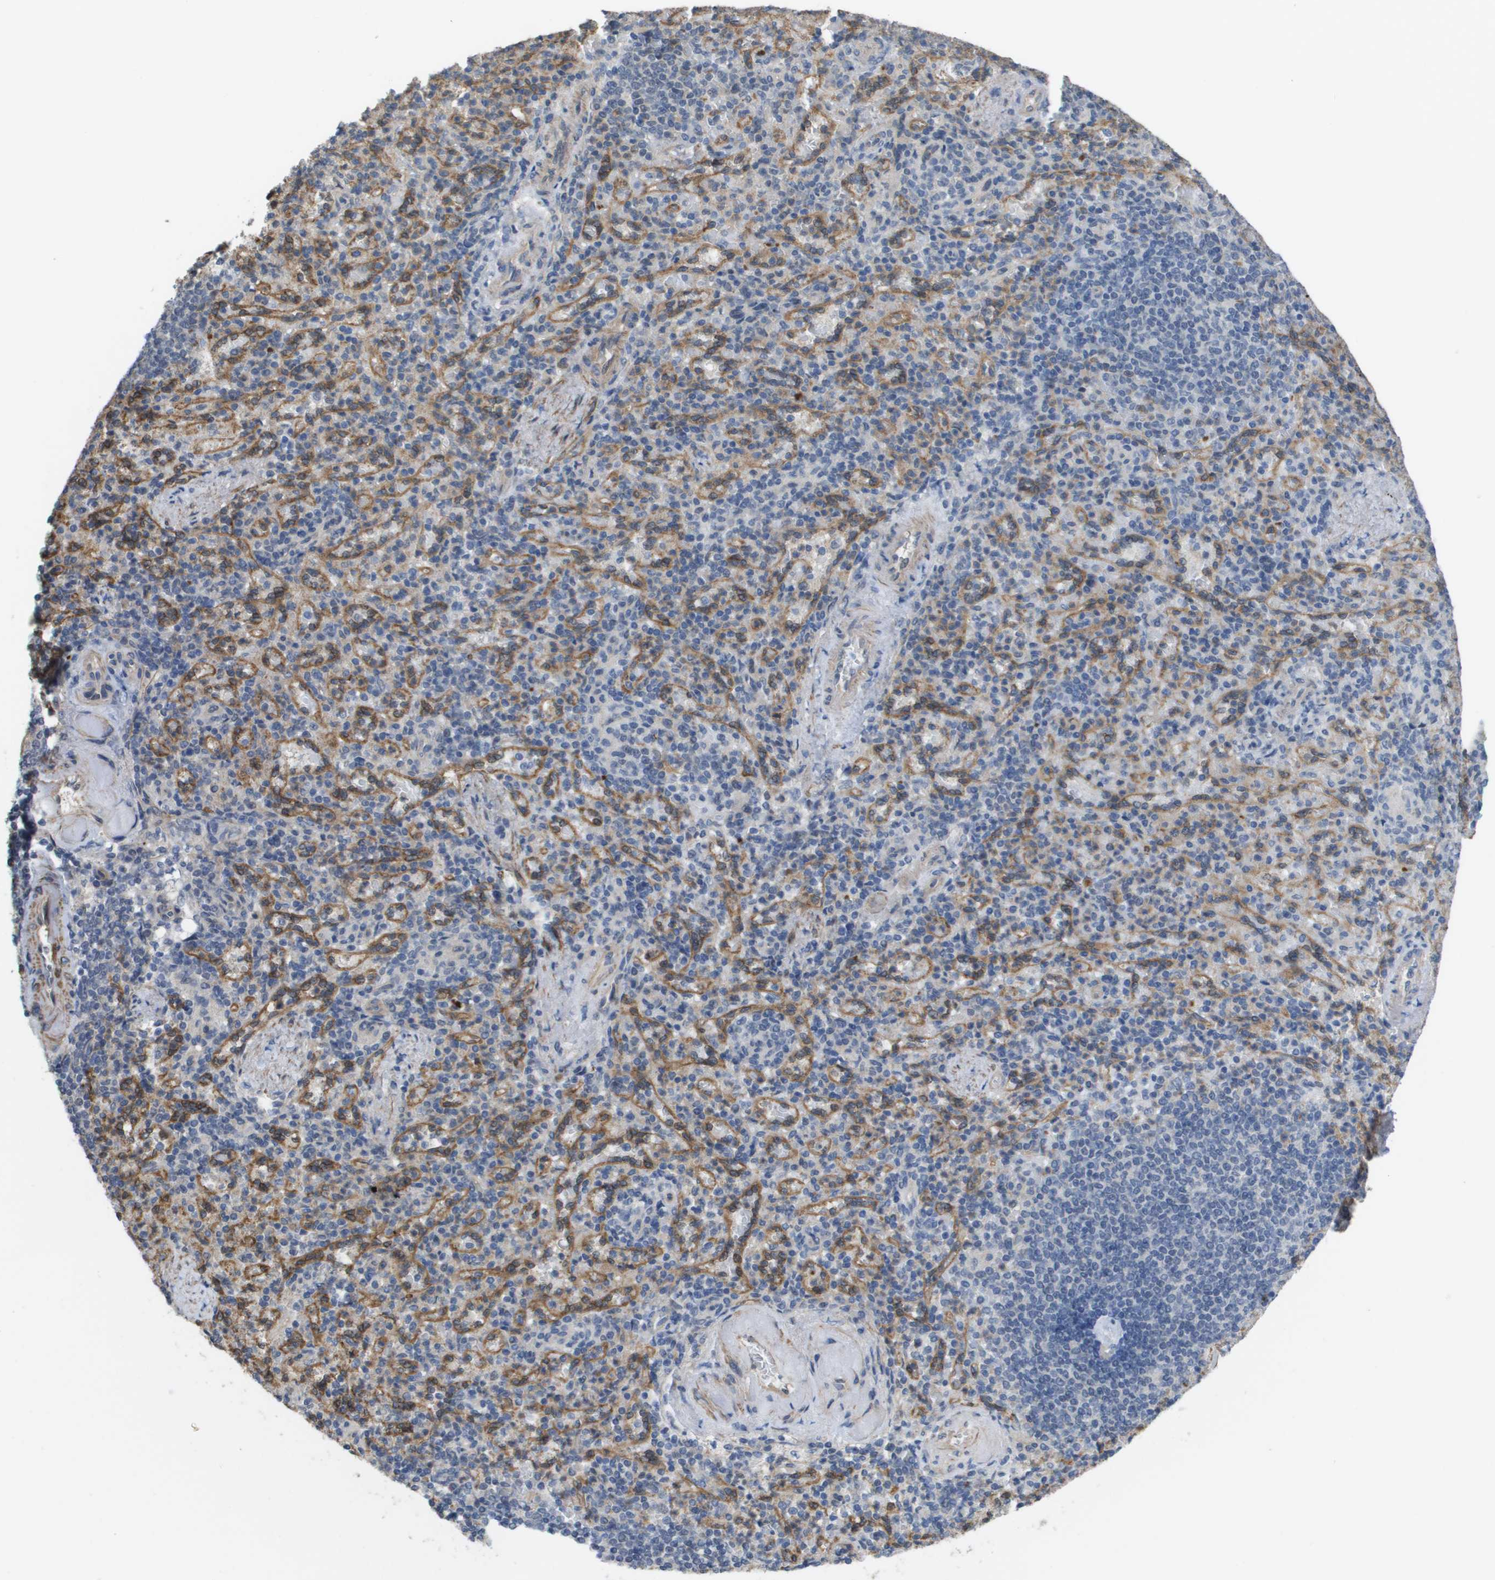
{"staining": {"intensity": "weak", "quantity": "<25%", "location": "cytoplasmic/membranous"}, "tissue": "spleen", "cell_type": "Cells in red pulp", "image_type": "normal", "snomed": [{"axis": "morphology", "description": "Normal tissue, NOS"}, {"axis": "topography", "description": "Spleen"}], "caption": "The photomicrograph displays no staining of cells in red pulp in normal spleen. (DAB immunohistochemistry visualized using brightfield microscopy, high magnification).", "gene": "RNF112", "patient": {"sex": "female", "age": 74}}